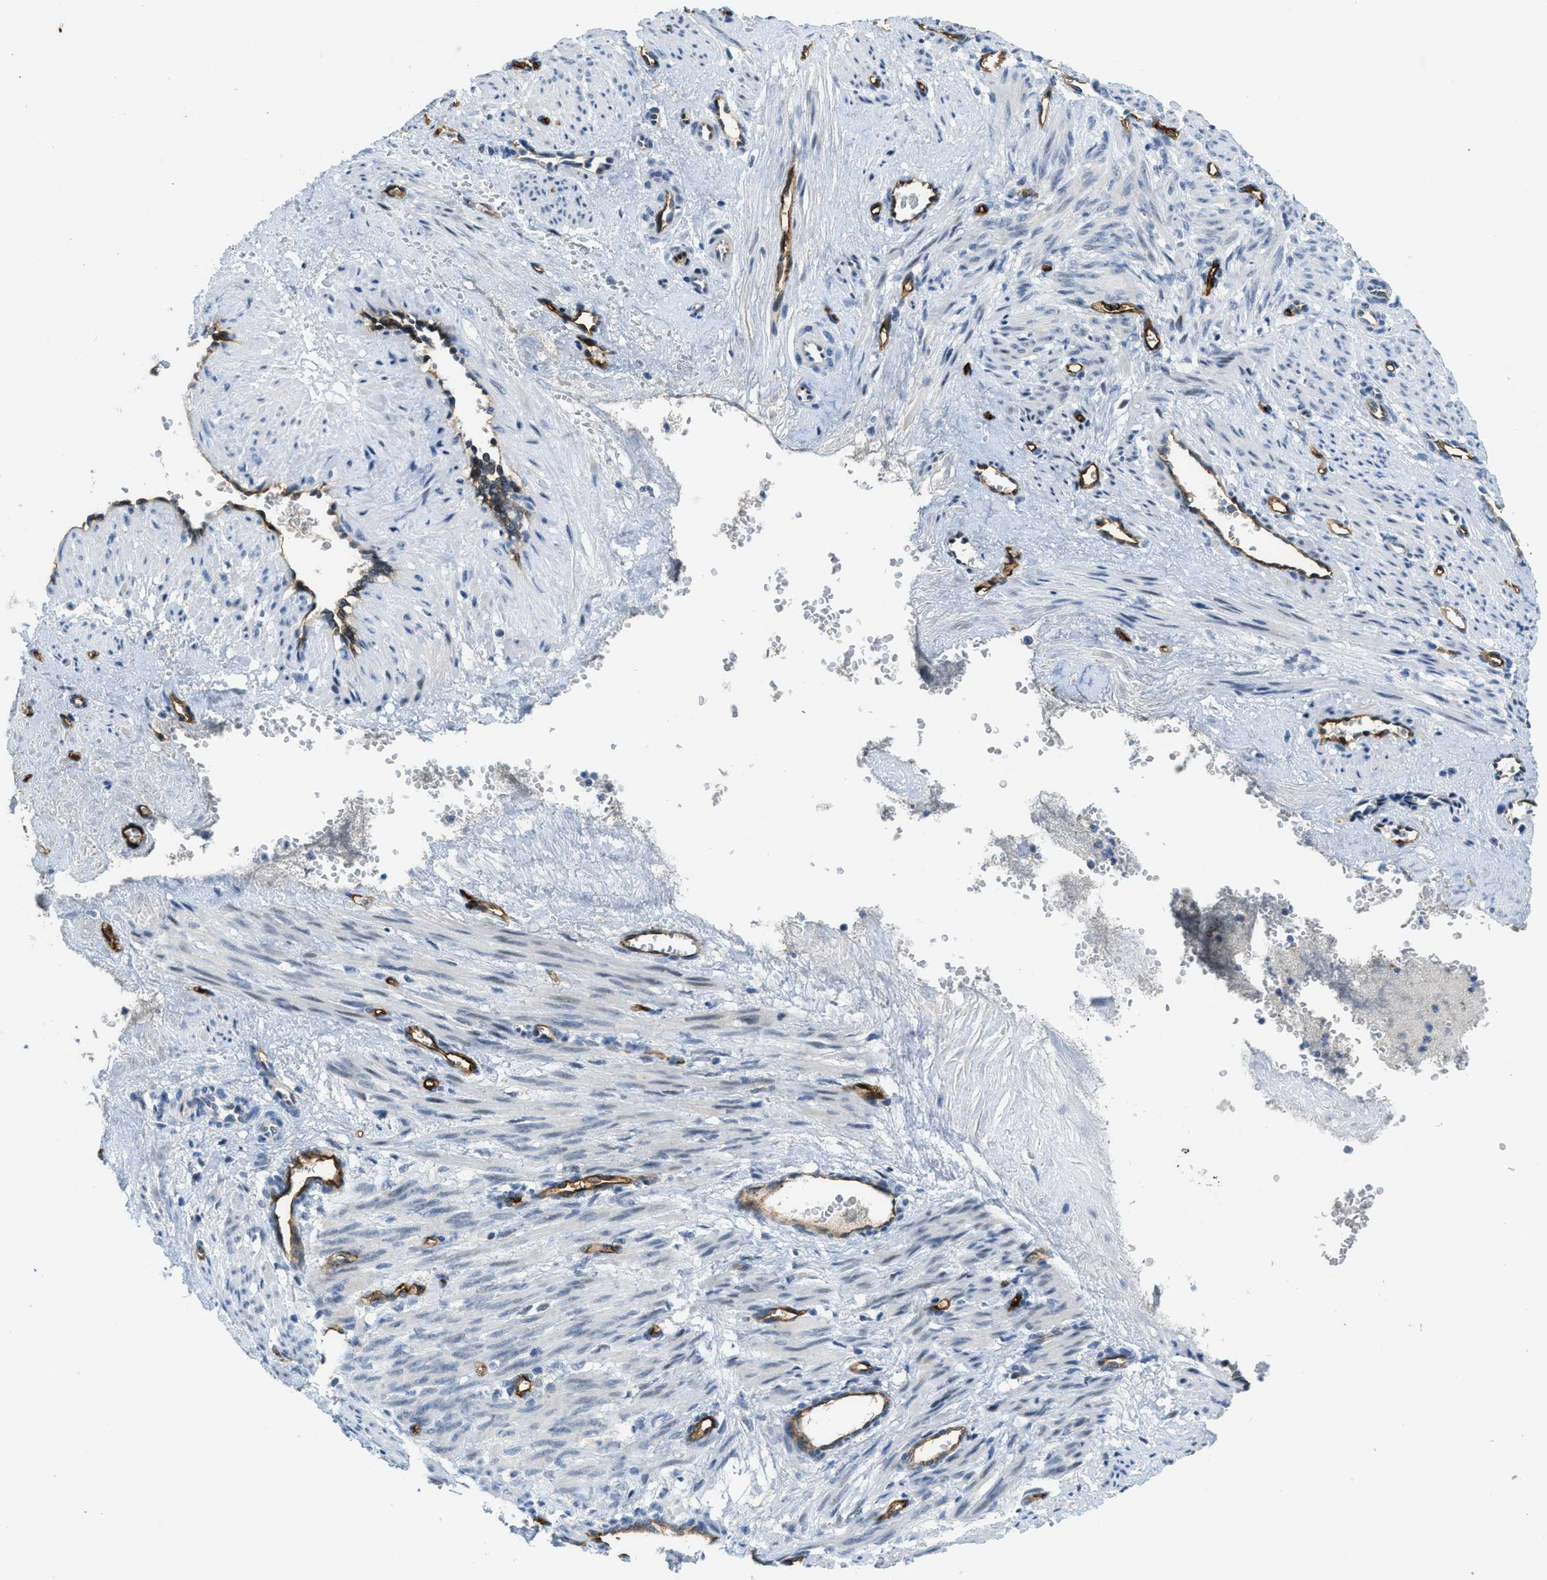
{"staining": {"intensity": "negative", "quantity": "none", "location": "none"}, "tissue": "smooth muscle", "cell_type": "Smooth muscle cells", "image_type": "normal", "snomed": [{"axis": "morphology", "description": "Normal tissue, NOS"}, {"axis": "topography", "description": "Endometrium"}], "caption": "Immunohistochemistry (IHC) of unremarkable human smooth muscle displays no staining in smooth muscle cells.", "gene": "SLCO2A1", "patient": {"sex": "female", "age": 33}}